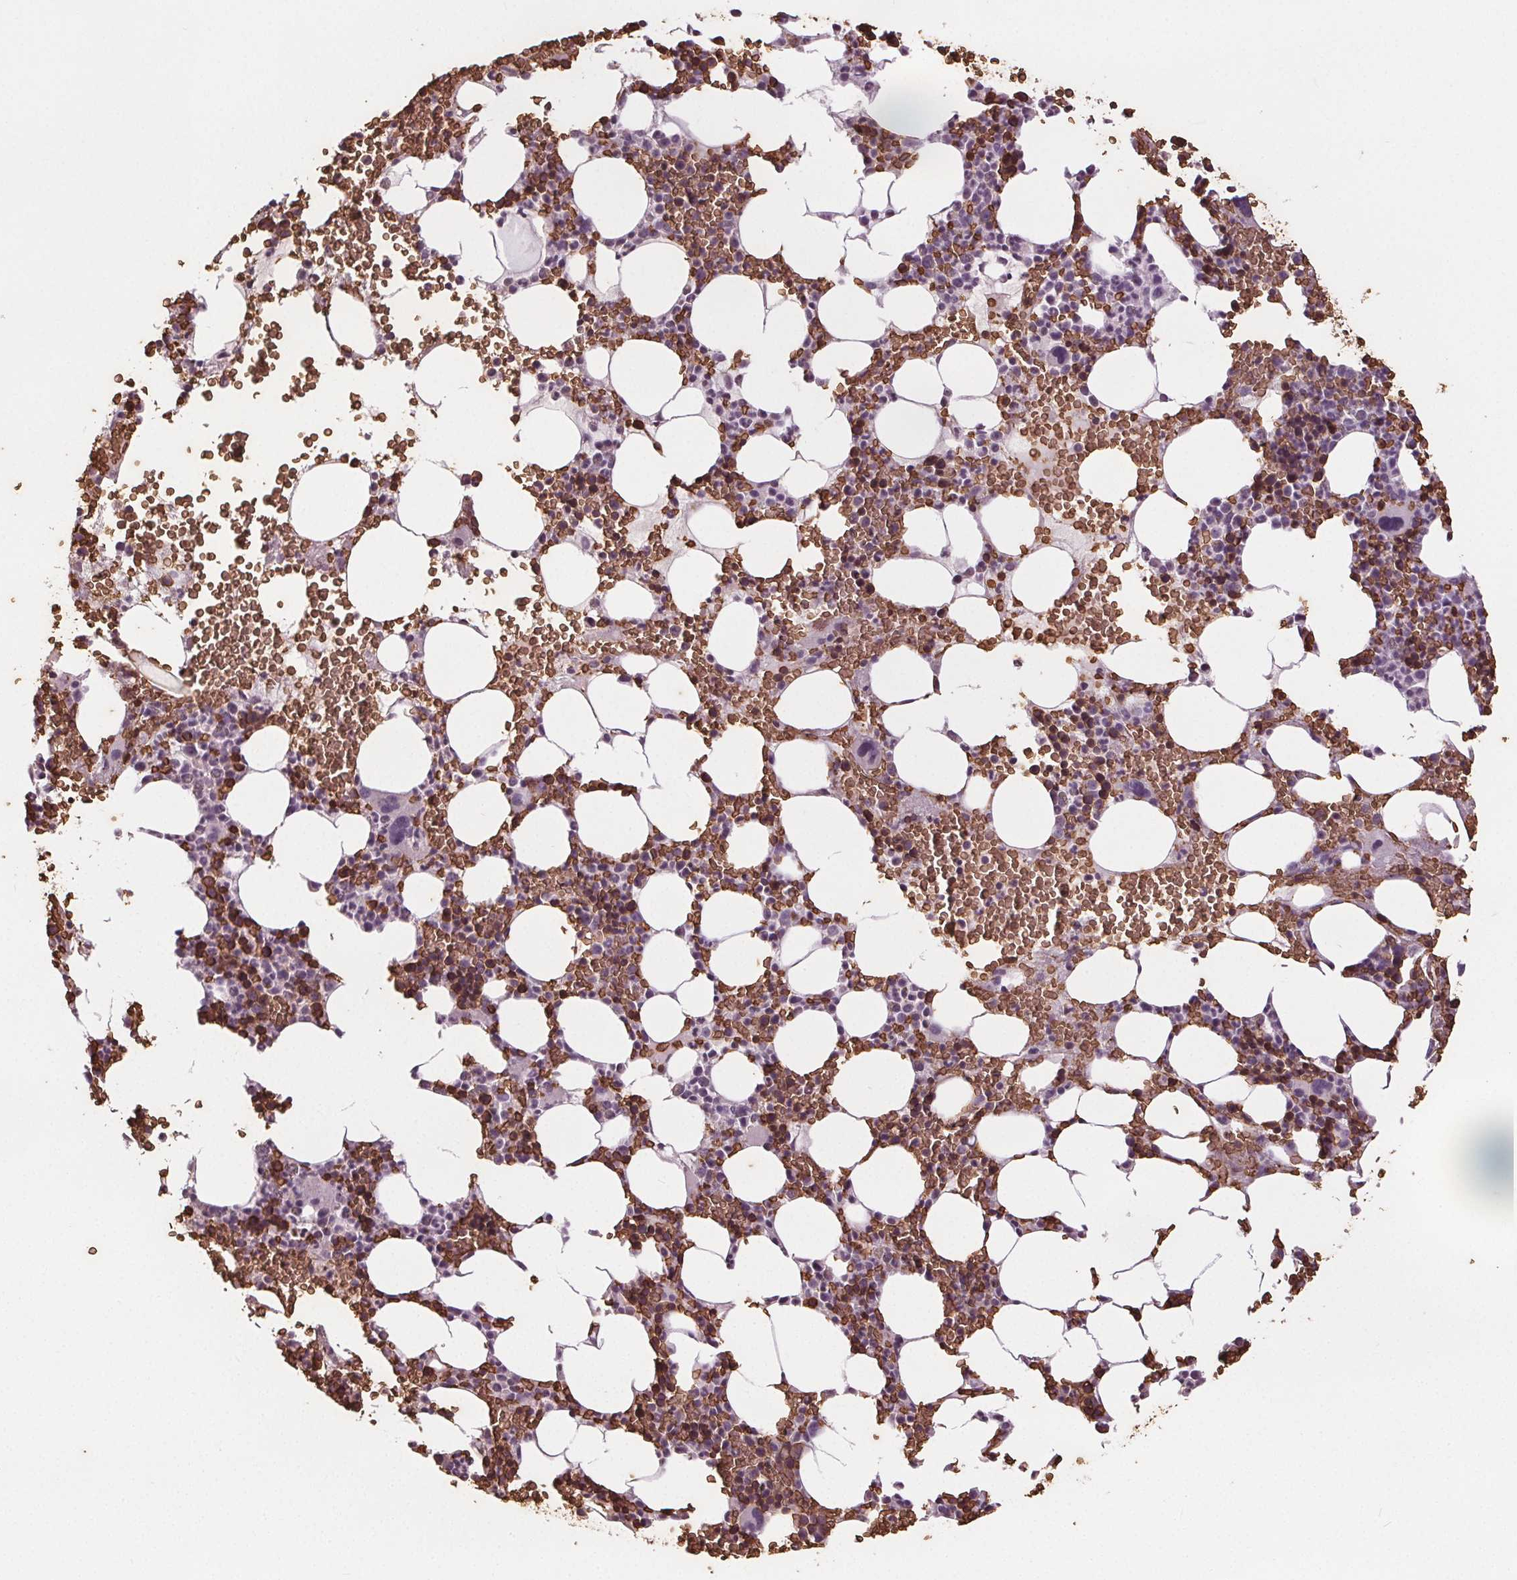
{"staining": {"intensity": "negative", "quantity": "none", "location": "none"}, "tissue": "bone marrow", "cell_type": "Hematopoietic cells", "image_type": "normal", "snomed": [{"axis": "morphology", "description": "Normal tissue, NOS"}, {"axis": "topography", "description": "Bone marrow"}], "caption": "High power microscopy micrograph of an immunohistochemistry image of unremarkable bone marrow, revealing no significant staining in hematopoietic cells.", "gene": "SLC4A1", "patient": {"sex": "male", "age": 82}}